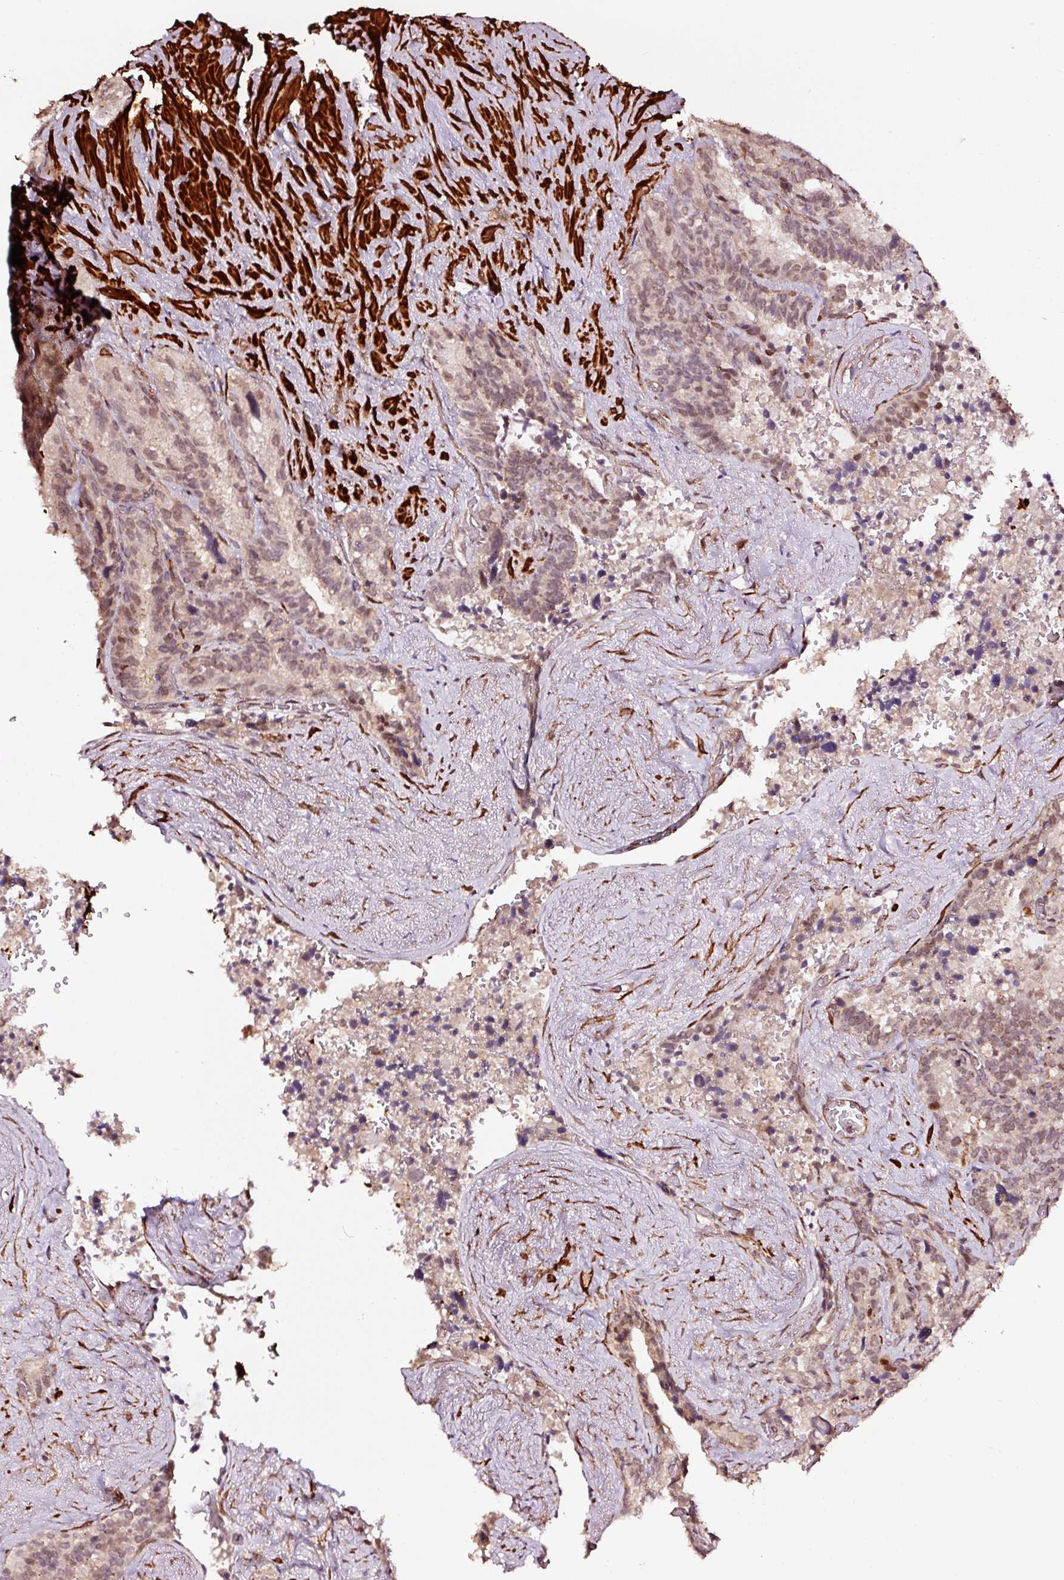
{"staining": {"intensity": "weak", "quantity": ">75%", "location": "nuclear"}, "tissue": "seminal vesicle", "cell_type": "Glandular cells", "image_type": "normal", "snomed": [{"axis": "morphology", "description": "Normal tissue, NOS"}, {"axis": "topography", "description": "Seminal veicle"}], "caption": "Protein staining exhibits weak nuclear staining in approximately >75% of glandular cells in unremarkable seminal vesicle. (DAB IHC with brightfield microscopy, high magnification).", "gene": "TPM1", "patient": {"sex": "male", "age": 68}}